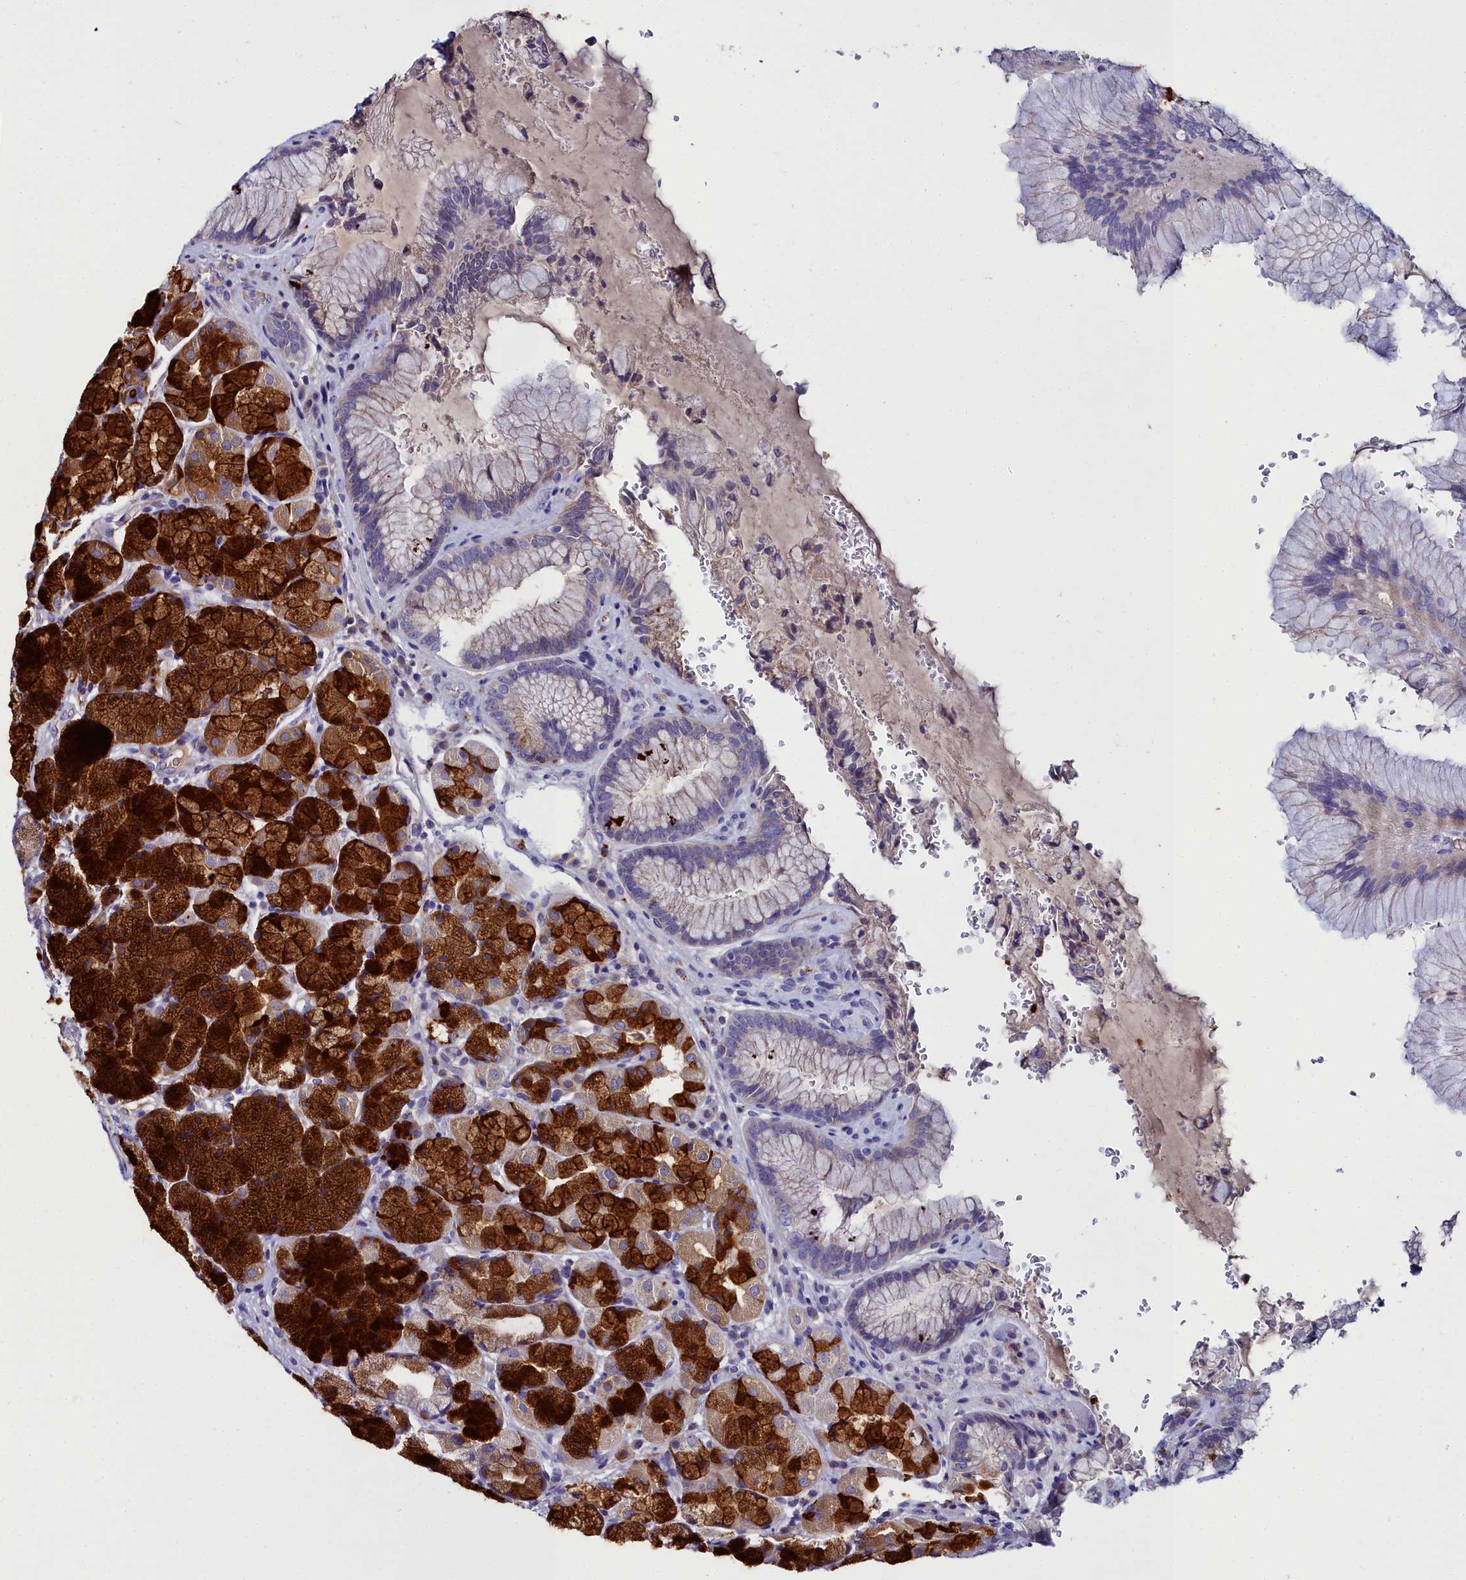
{"staining": {"intensity": "strong", "quantity": "25%-75%", "location": "cytoplasmic/membranous"}, "tissue": "stomach", "cell_type": "Glandular cells", "image_type": "normal", "snomed": [{"axis": "morphology", "description": "Normal tissue, NOS"}, {"axis": "topography", "description": "Stomach"}], "caption": "Protein staining of benign stomach exhibits strong cytoplasmic/membranous staining in about 25%-75% of glandular cells.", "gene": "ELAPOR2", "patient": {"sex": "male", "age": 63}}